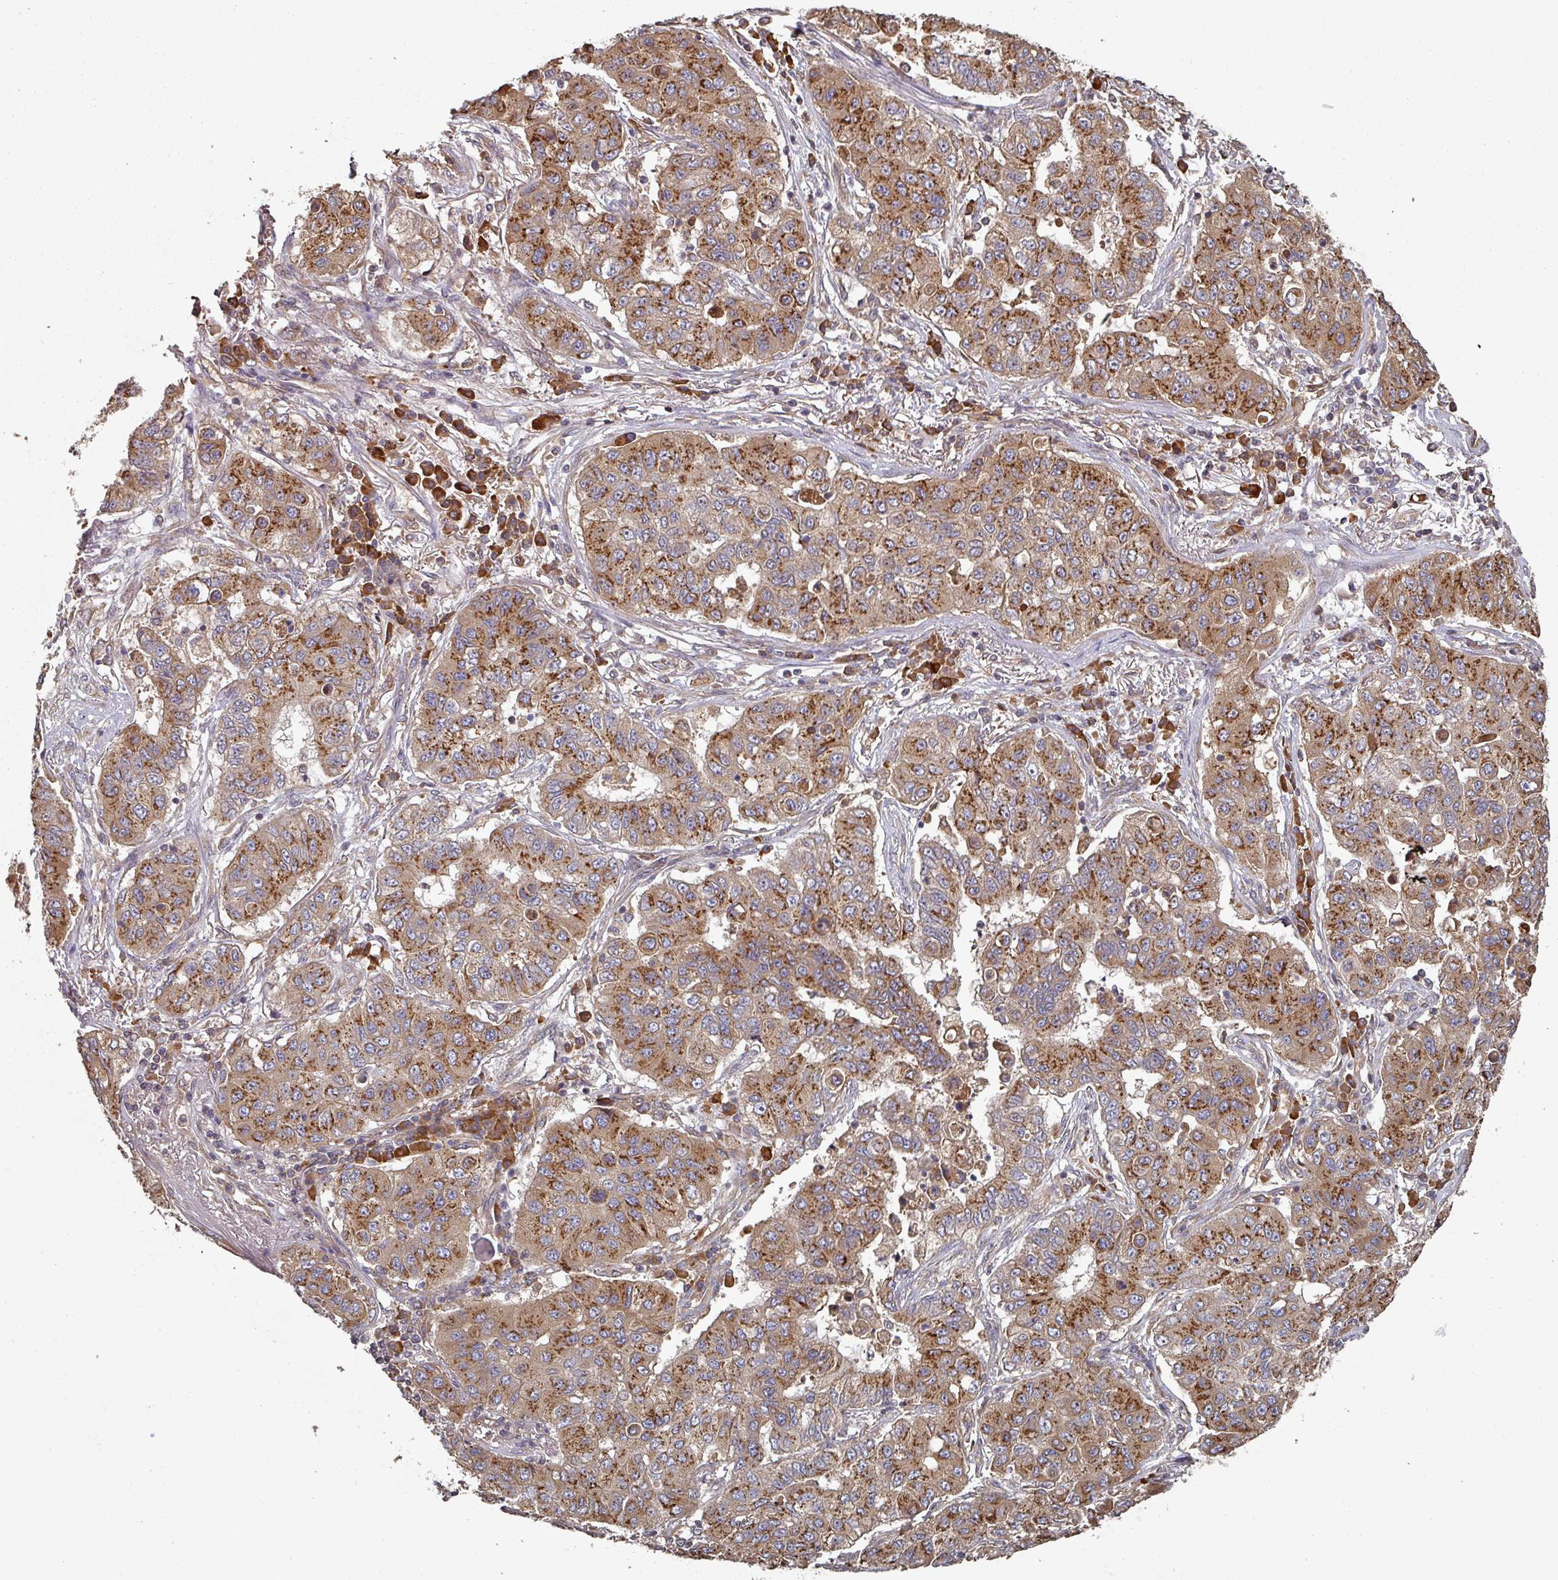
{"staining": {"intensity": "strong", "quantity": ">75%", "location": "cytoplasmic/membranous"}, "tissue": "lung cancer", "cell_type": "Tumor cells", "image_type": "cancer", "snomed": [{"axis": "morphology", "description": "Squamous cell carcinoma, NOS"}, {"axis": "topography", "description": "Lung"}], "caption": "Immunohistochemistry of human lung cancer reveals high levels of strong cytoplasmic/membranous positivity in approximately >75% of tumor cells.", "gene": "EDEM2", "patient": {"sex": "male", "age": 74}}